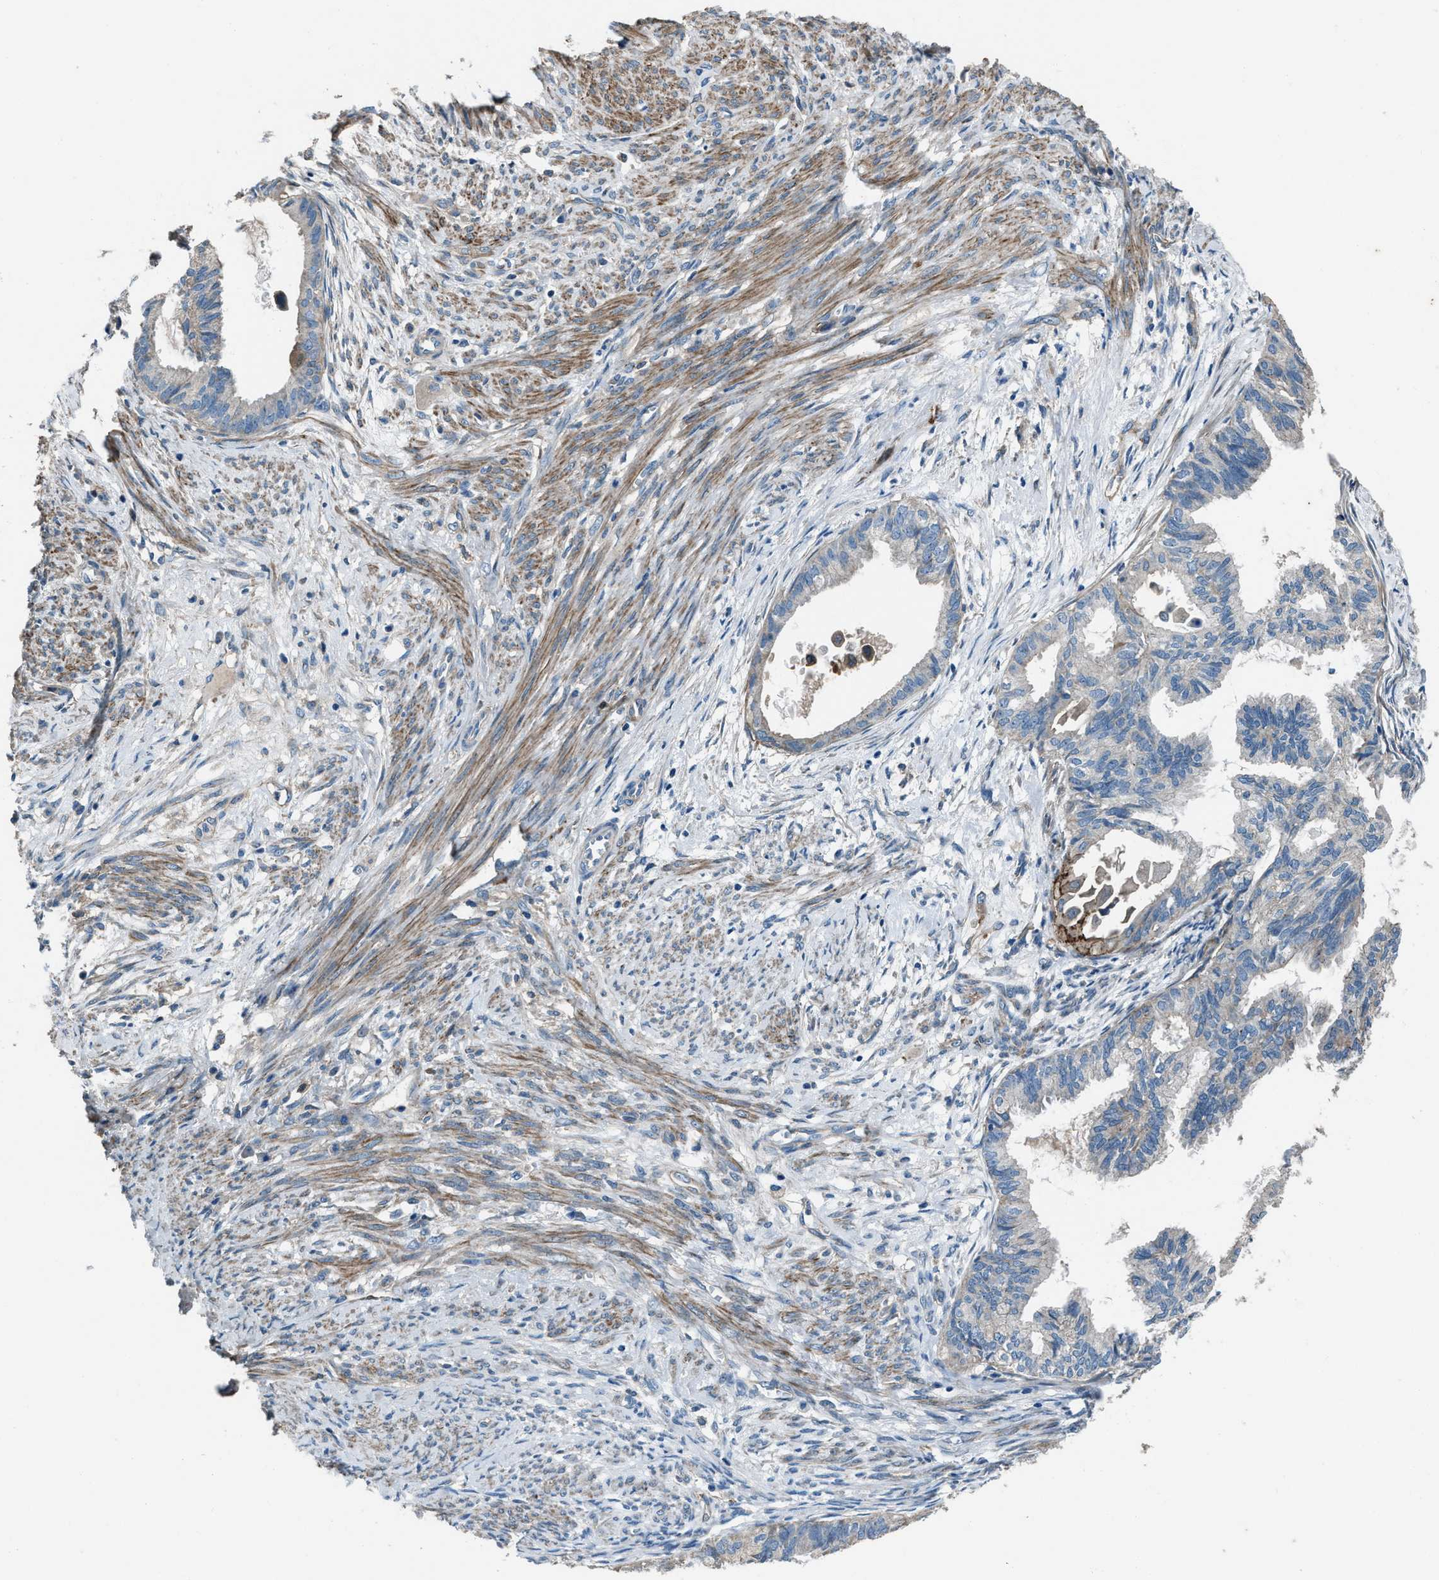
{"staining": {"intensity": "negative", "quantity": "none", "location": "none"}, "tissue": "cervical cancer", "cell_type": "Tumor cells", "image_type": "cancer", "snomed": [{"axis": "morphology", "description": "Normal tissue, NOS"}, {"axis": "morphology", "description": "Adenocarcinoma, NOS"}, {"axis": "topography", "description": "Cervix"}, {"axis": "topography", "description": "Endometrium"}], "caption": "Tumor cells are negative for brown protein staining in cervical cancer (adenocarcinoma). (Stains: DAB (3,3'-diaminobenzidine) immunohistochemistry (IHC) with hematoxylin counter stain, Microscopy: brightfield microscopy at high magnification).", "gene": "SVIL", "patient": {"sex": "female", "age": 86}}